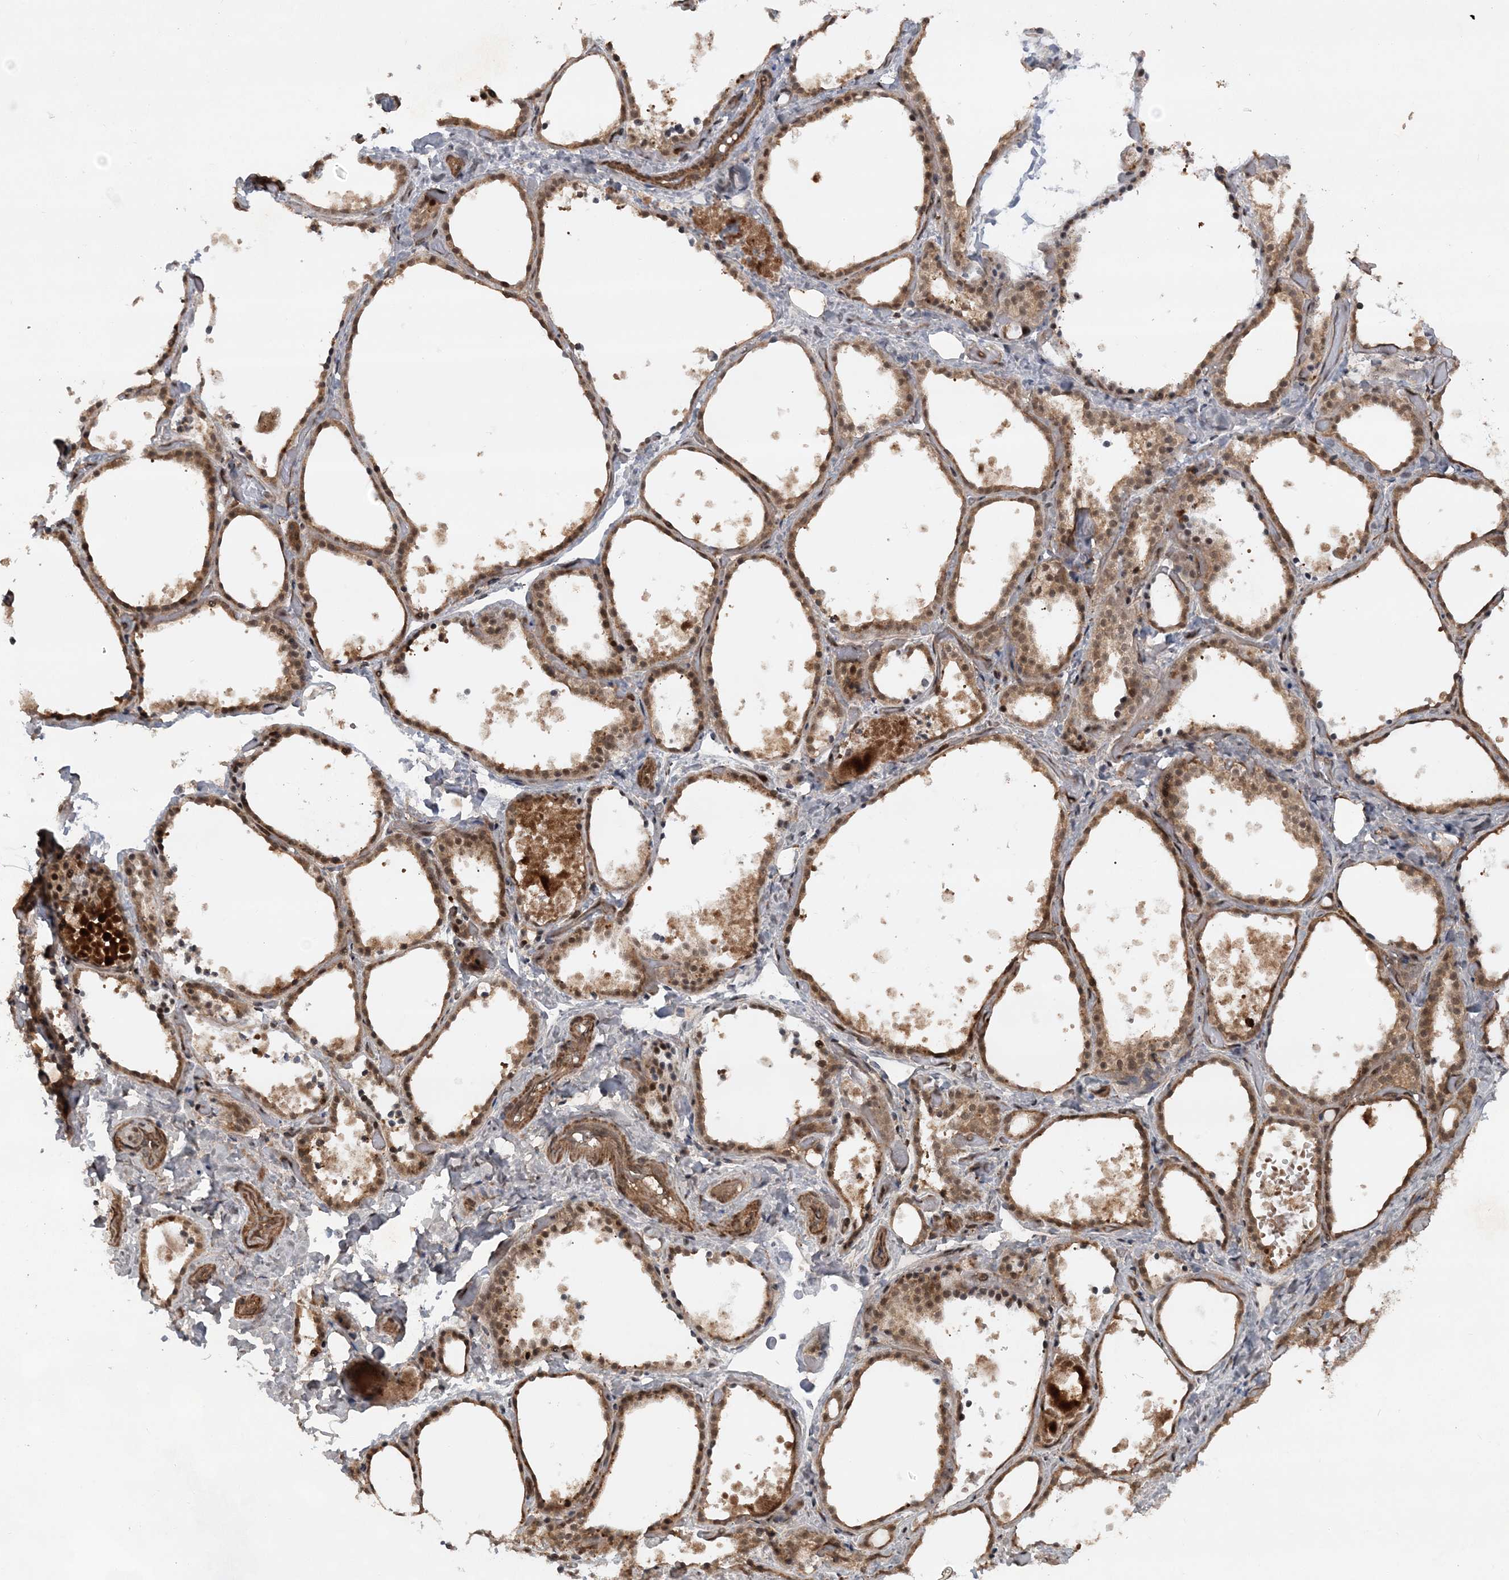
{"staining": {"intensity": "moderate", "quantity": ">75%", "location": "cytoplasmic/membranous"}, "tissue": "thyroid gland", "cell_type": "Glandular cells", "image_type": "normal", "snomed": [{"axis": "morphology", "description": "Normal tissue, NOS"}, {"axis": "topography", "description": "Thyroid gland"}], "caption": "Thyroid gland stained with DAB immunohistochemistry demonstrates medium levels of moderate cytoplasmic/membranous staining in approximately >75% of glandular cells. The protein is stained brown, and the nuclei are stained in blue (DAB IHC with brightfield microscopy, high magnification).", "gene": "LACC1", "patient": {"sex": "female", "age": 44}}